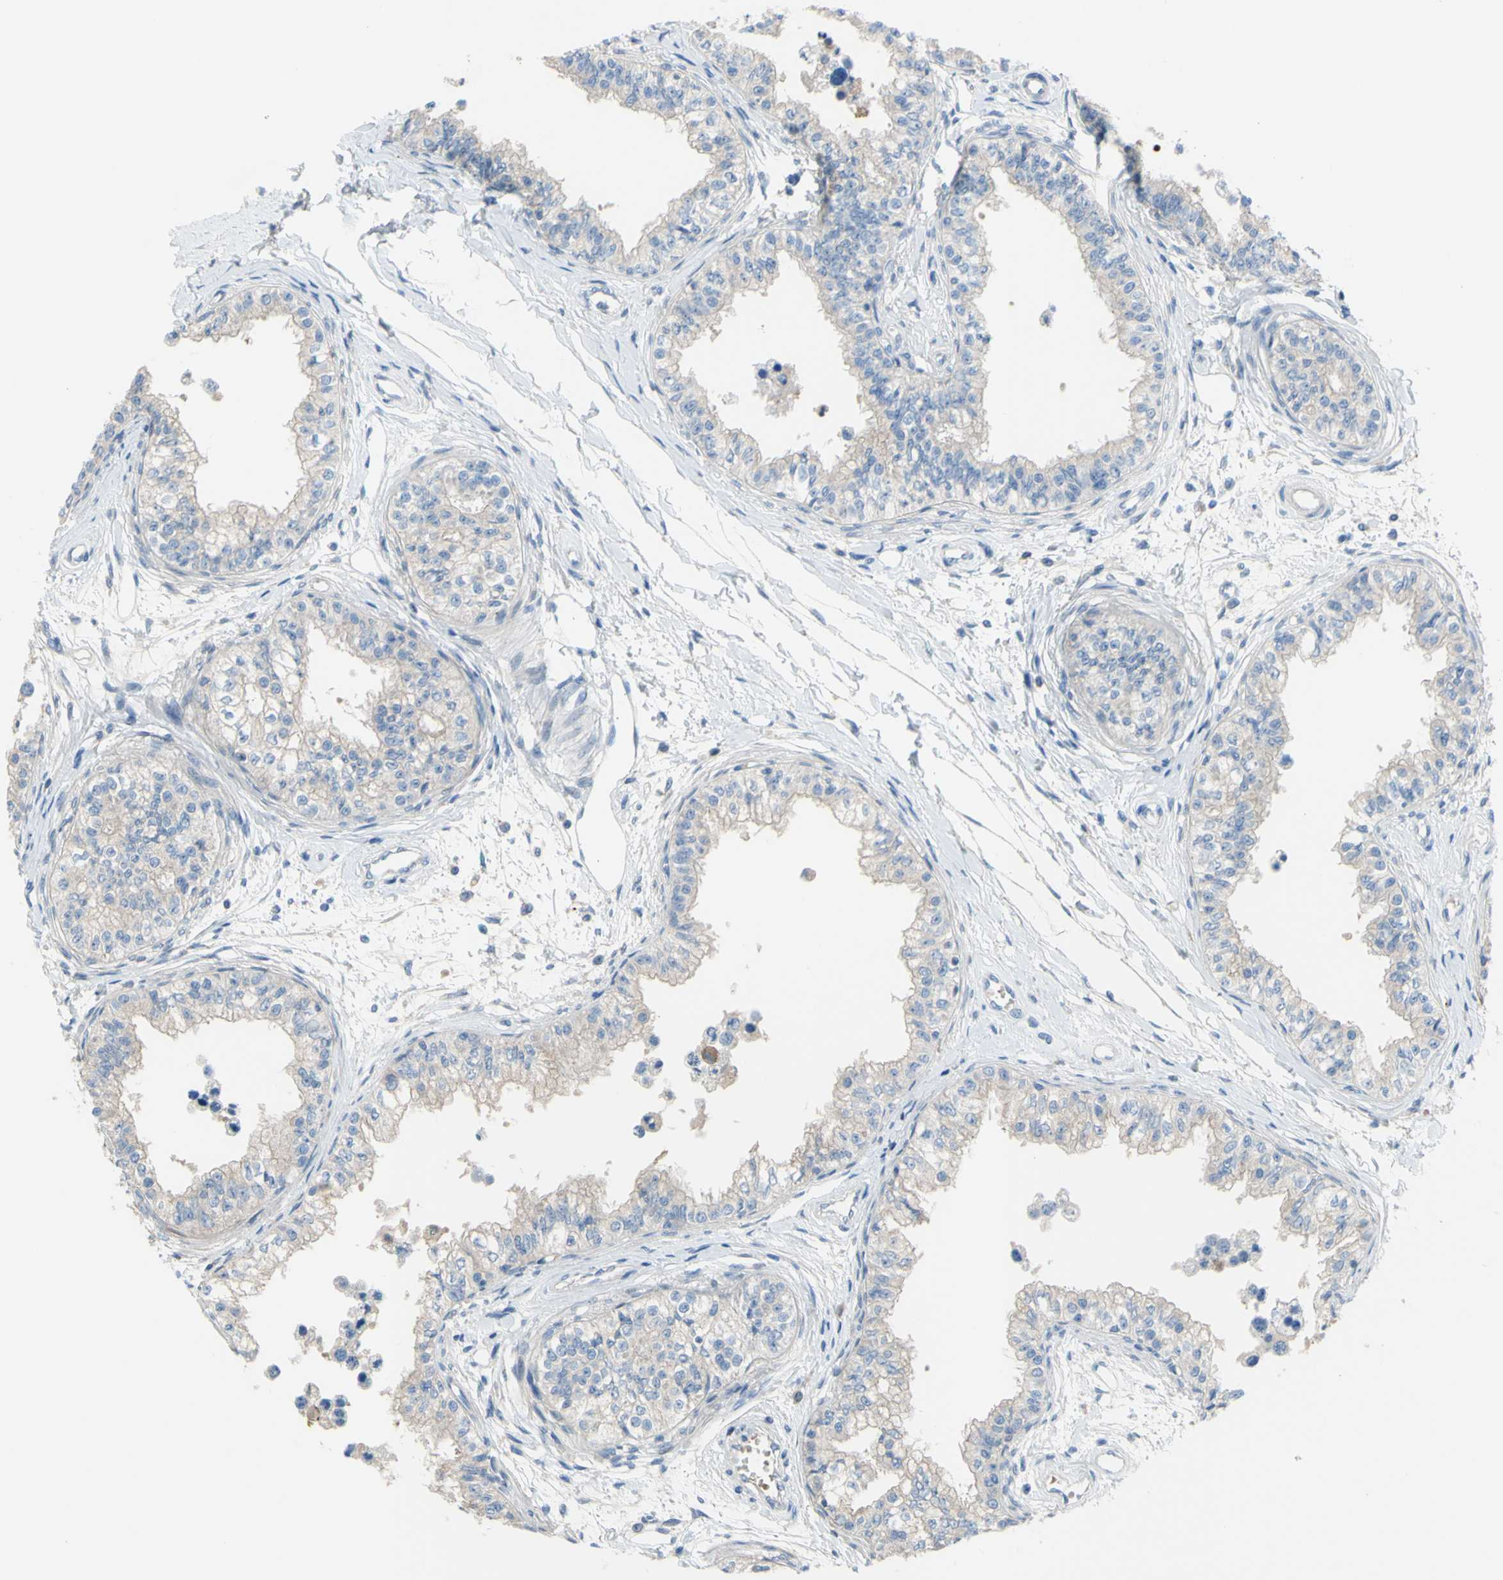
{"staining": {"intensity": "weak", "quantity": "25%-75%", "location": "cytoplasmic/membranous"}, "tissue": "epididymis", "cell_type": "Glandular cells", "image_type": "normal", "snomed": [{"axis": "morphology", "description": "Normal tissue, NOS"}, {"axis": "morphology", "description": "Adenocarcinoma, metastatic, NOS"}, {"axis": "topography", "description": "Testis"}, {"axis": "topography", "description": "Epididymis"}], "caption": "Epididymis stained with immunohistochemistry (IHC) reveals weak cytoplasmic/membranous staining in approximately 25%-75% of glandular cells. The staining was performed using DAB (3,3'-diaminobenzidine) to visualize the protein expression in brown, while the nuclei were stained in blue with hematoxylin (Magnification: 20x).", "gene": "TMEM59L", "patient": {"sex": "male", "age": 26}}